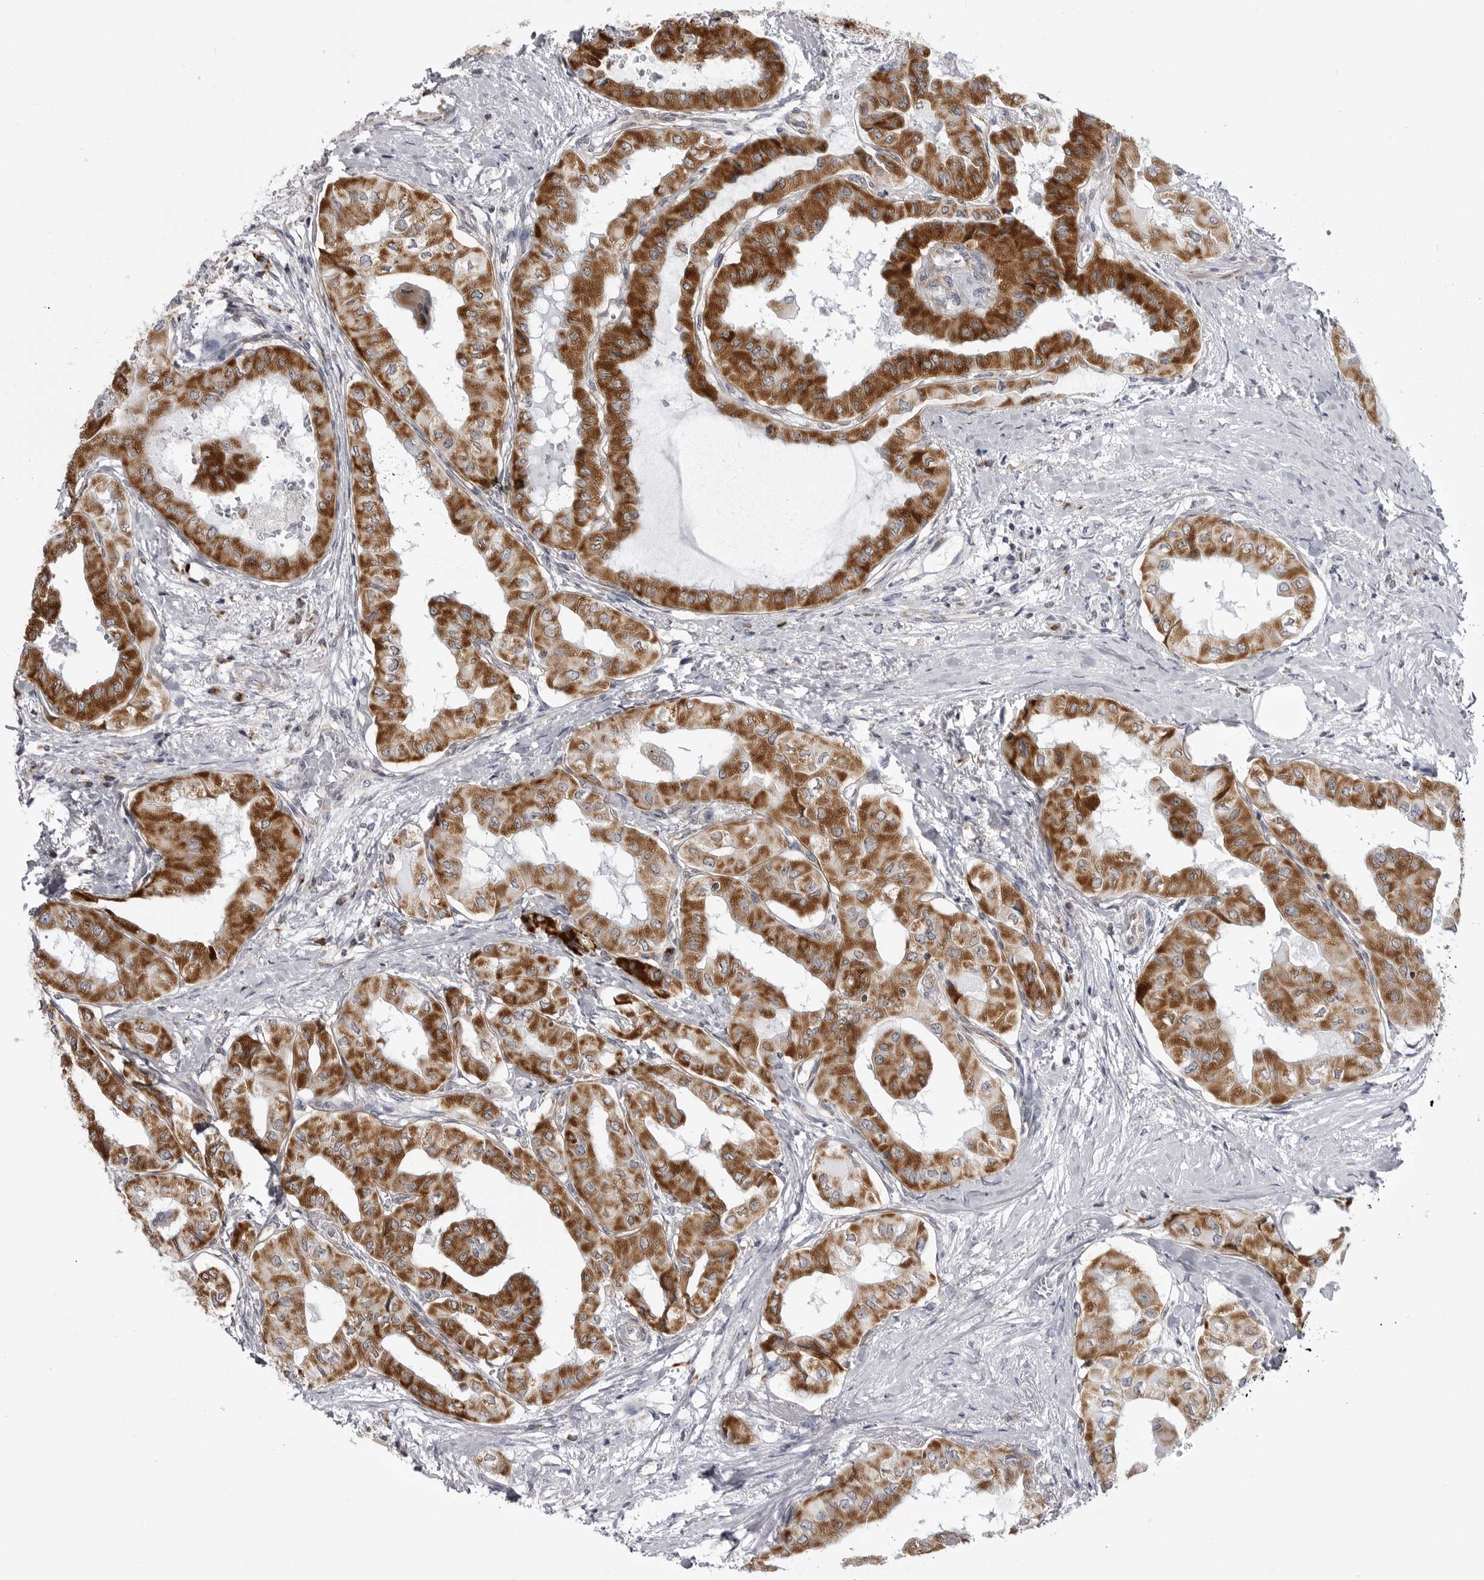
{"staining": {"intensity": "strong", "quantity": ">75%", "location": "cytoplasmic/membranous"}, "tissue": "thyroid cancer", "cell_type": "Tumor cells", "image_type": "cancer", "snomed": [{"axis": "morphology", "description": "Papillary adenocarcinoma, NOS"}, {"axis": "topography", "description": "Thyroid gland"}], "caption": "Papillary adenocarcinoma (thyroid) tissue shows strong cytoplasmic/membranous expression in about >75% of tumor cells, visualized by immunohistochemistry.", "gene": "FH", "patient": {"sex": "female", "age": 59}}